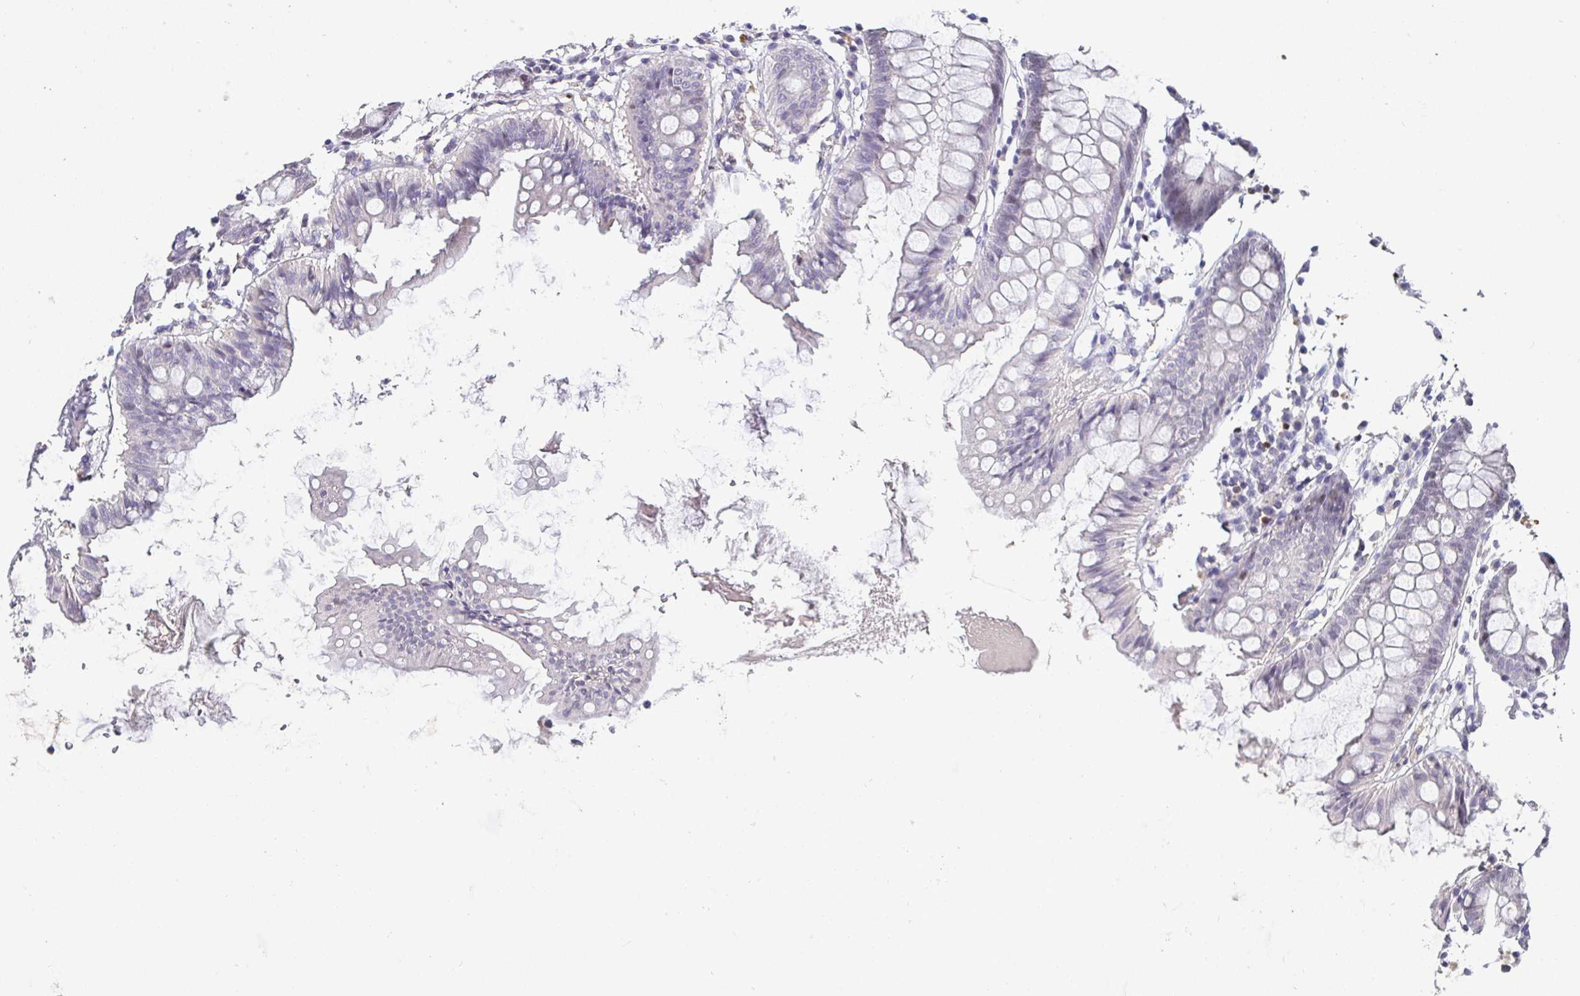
{"staining": {"intensity": "negative", "quantity": "none", "location": "none"}, "tissue": "colon", "cell_type": "Endothelial cells", "image_type": "normal", "snomed": [{"axis": "morphology", "description": "Normal tissue, NOS"}, {"axis": "topography", "description": "Colon"}], "caption": "An immunohistochemistry photomicrograph of unremarkable colon is shown. There is no staining in endothelial cells of colon.", "gene": "SATB1", "patient": {"sex": "female", "age": 84}}